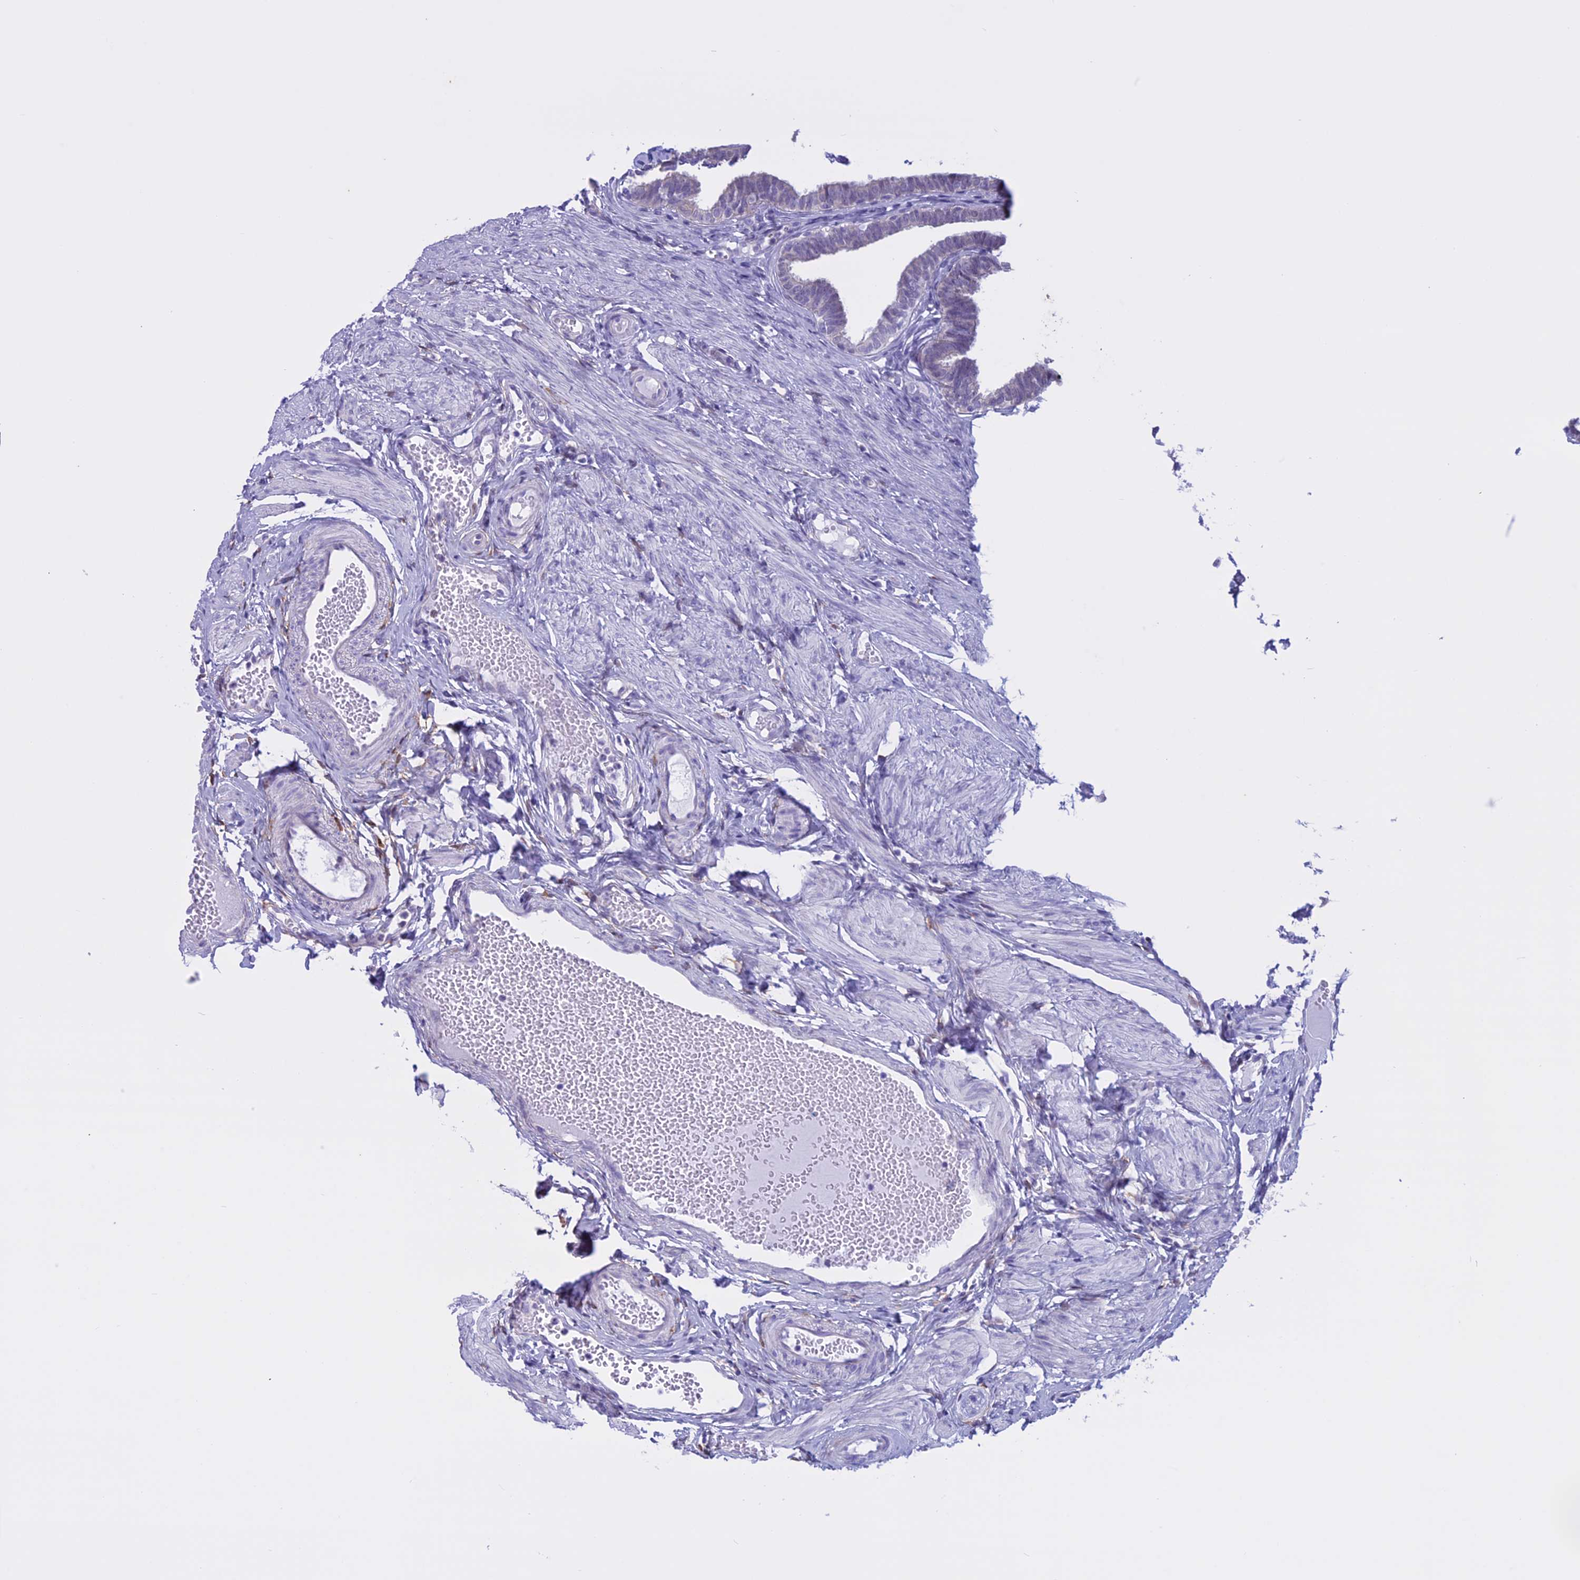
{"staining": {"intensity": "negative", "quantity": "none", "location": "none"}, "tissue": "fallopian tube", "cell_type": "Glandular cells", "image_type": "normal", "snomed": [{"axis": "morphology", "description": "Normal tissue, NOS"}, {"axis": "topography", "description": "Fallopian tube"}, {"axis": "topography", "description": "Ovary"}], "caption": "This is a micrograph of immunohistochemistry (IHC) staining of normal fallopian tube, which shows no positivity in glandular cells.", "gene": "LHFPL2", "patient": {"sex": "female", "age": 23}}